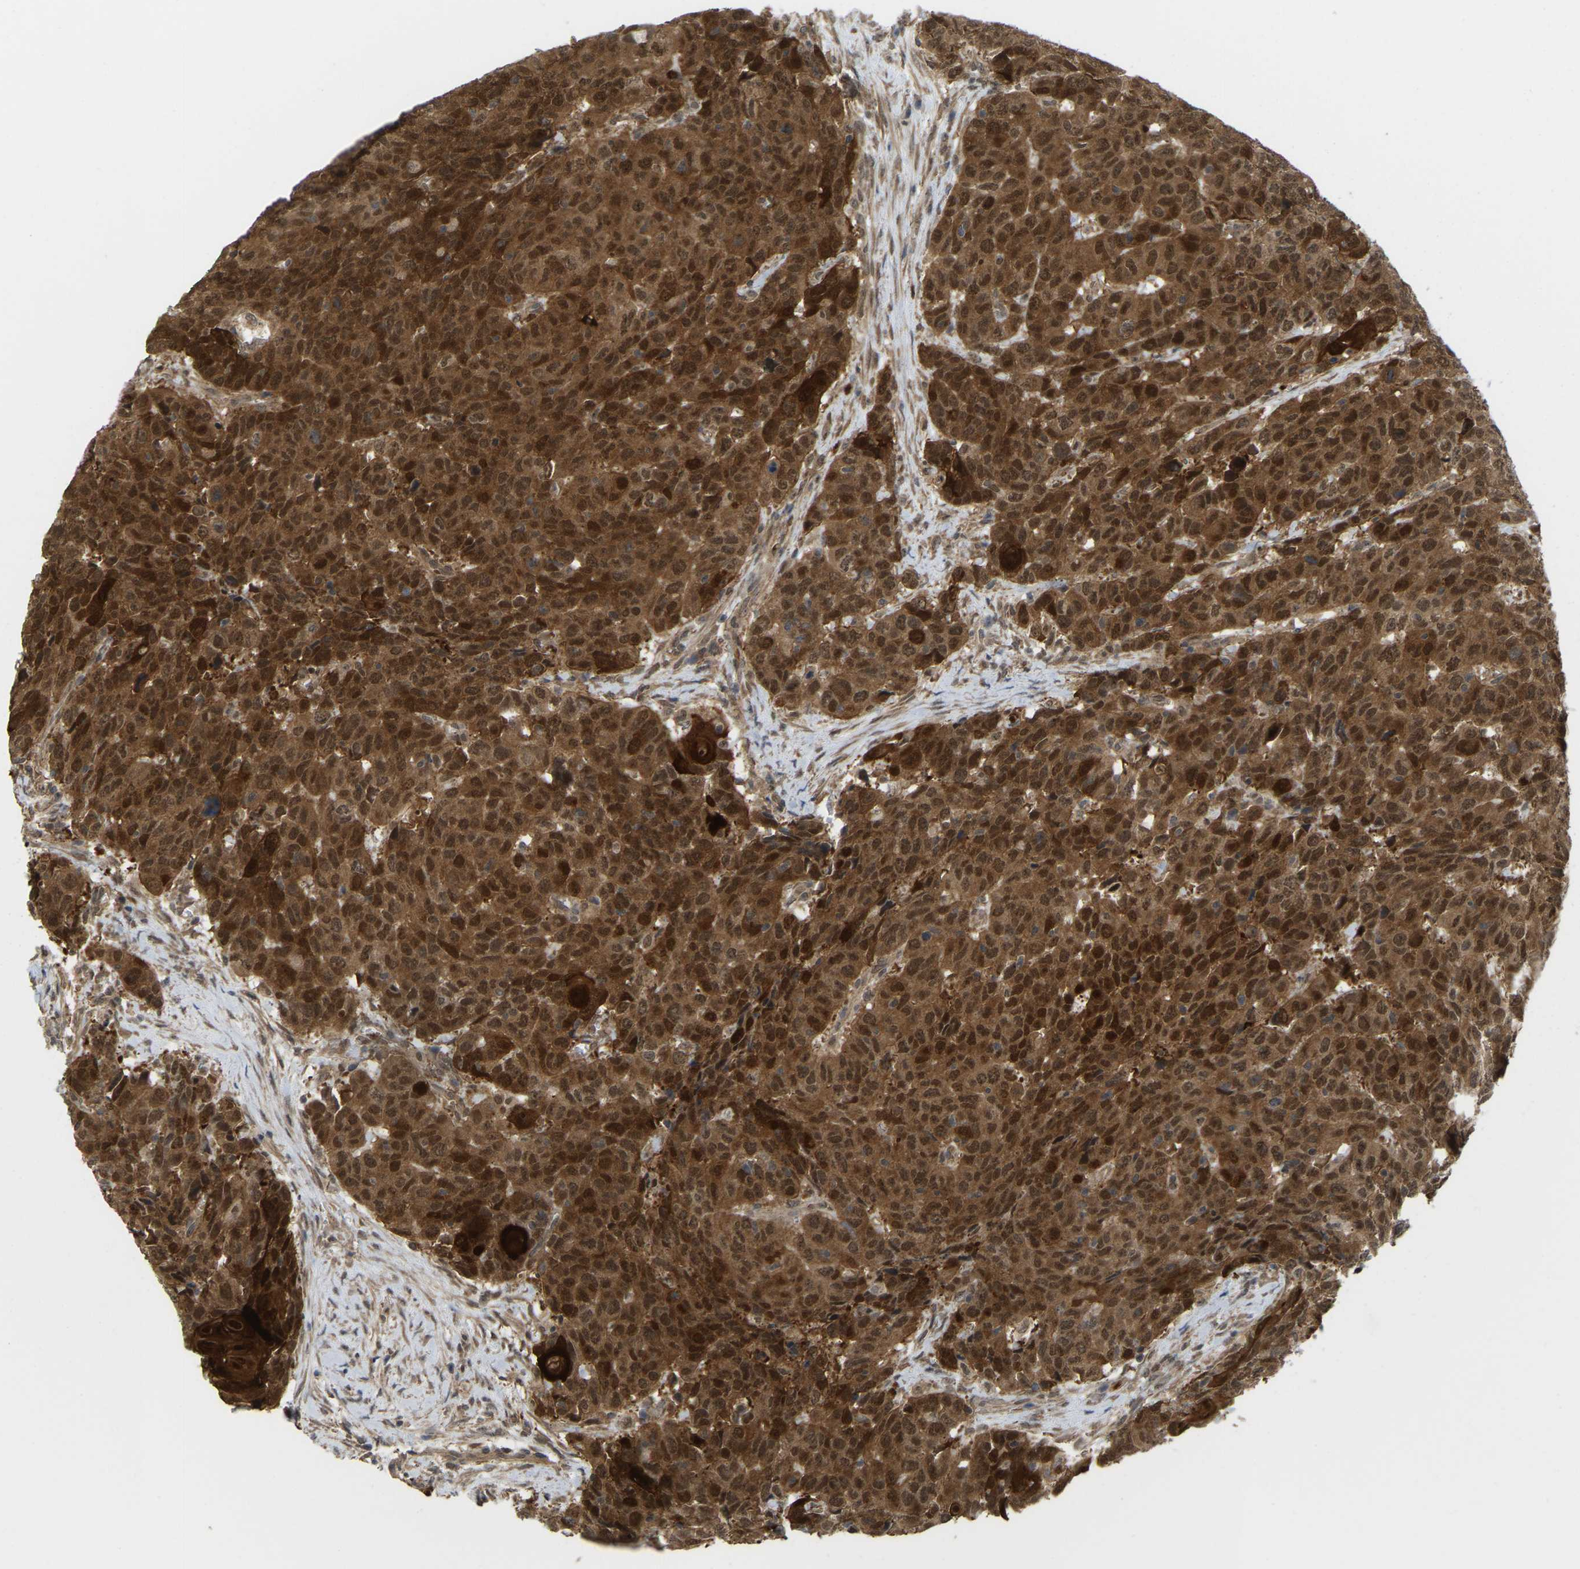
{"staining": {"intensity": "strong", "quantity": ">75%", "location": "cytoplasmic/membranous,nuclear"}, "tissue": "head and neck cancer", "cell_type": "Tumor cells", "image_type": "cancer", "snomed": [{"axis": "morphology", "description": "Squamous cell carcinoma, NOS"}, {"axis": "topography", "description": "Head-Neck"}], "caption": "Strong cytoplasmic/membranous and nuclear positivity for a protein is present in about >75% of tumor cells of head and neck cancer (squamous cell carcinoma) using IHC.", "gene": "SERPINB5", "patient": {"sex": "male", "age": 66}}